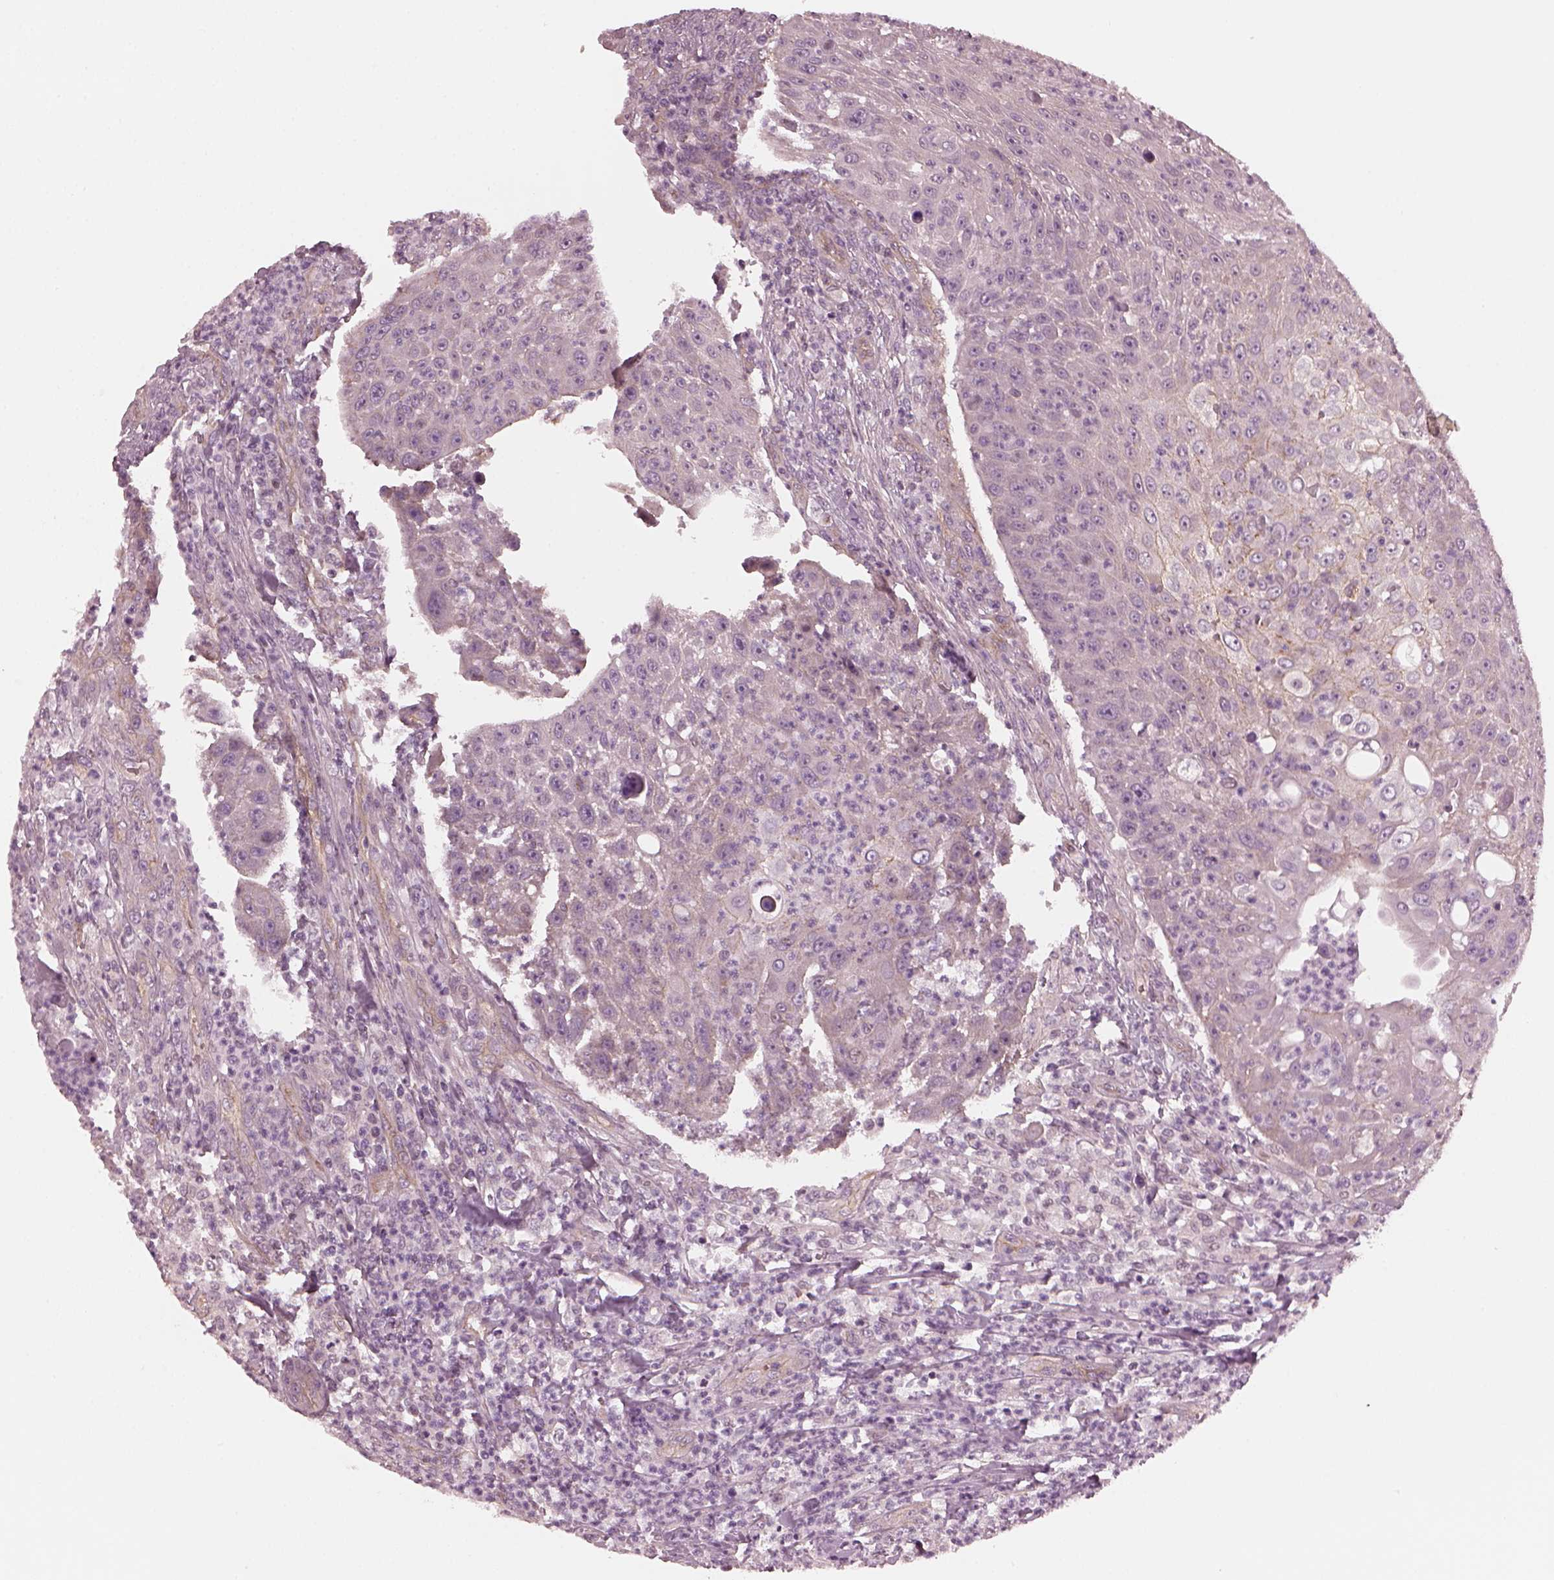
{"staining": {"intensity": "negative", "quantity": "none", "location": "none"}, "tissue": "head and neck cancer", "cell_type": "Tumor cells", "image_type": "cancer", "snomed": [{"axis": "morphology", "description": "Squamous cell carcinoma, NOS"}, {"axis": "topography", "description": "Head-Neck"}], "caption": "Head and neck cancer stained for a protein using immunohistochemistry shows no staining tumor cells.", "gene": "ODAD1", "patient": {"sex": "male", "age": 69}}